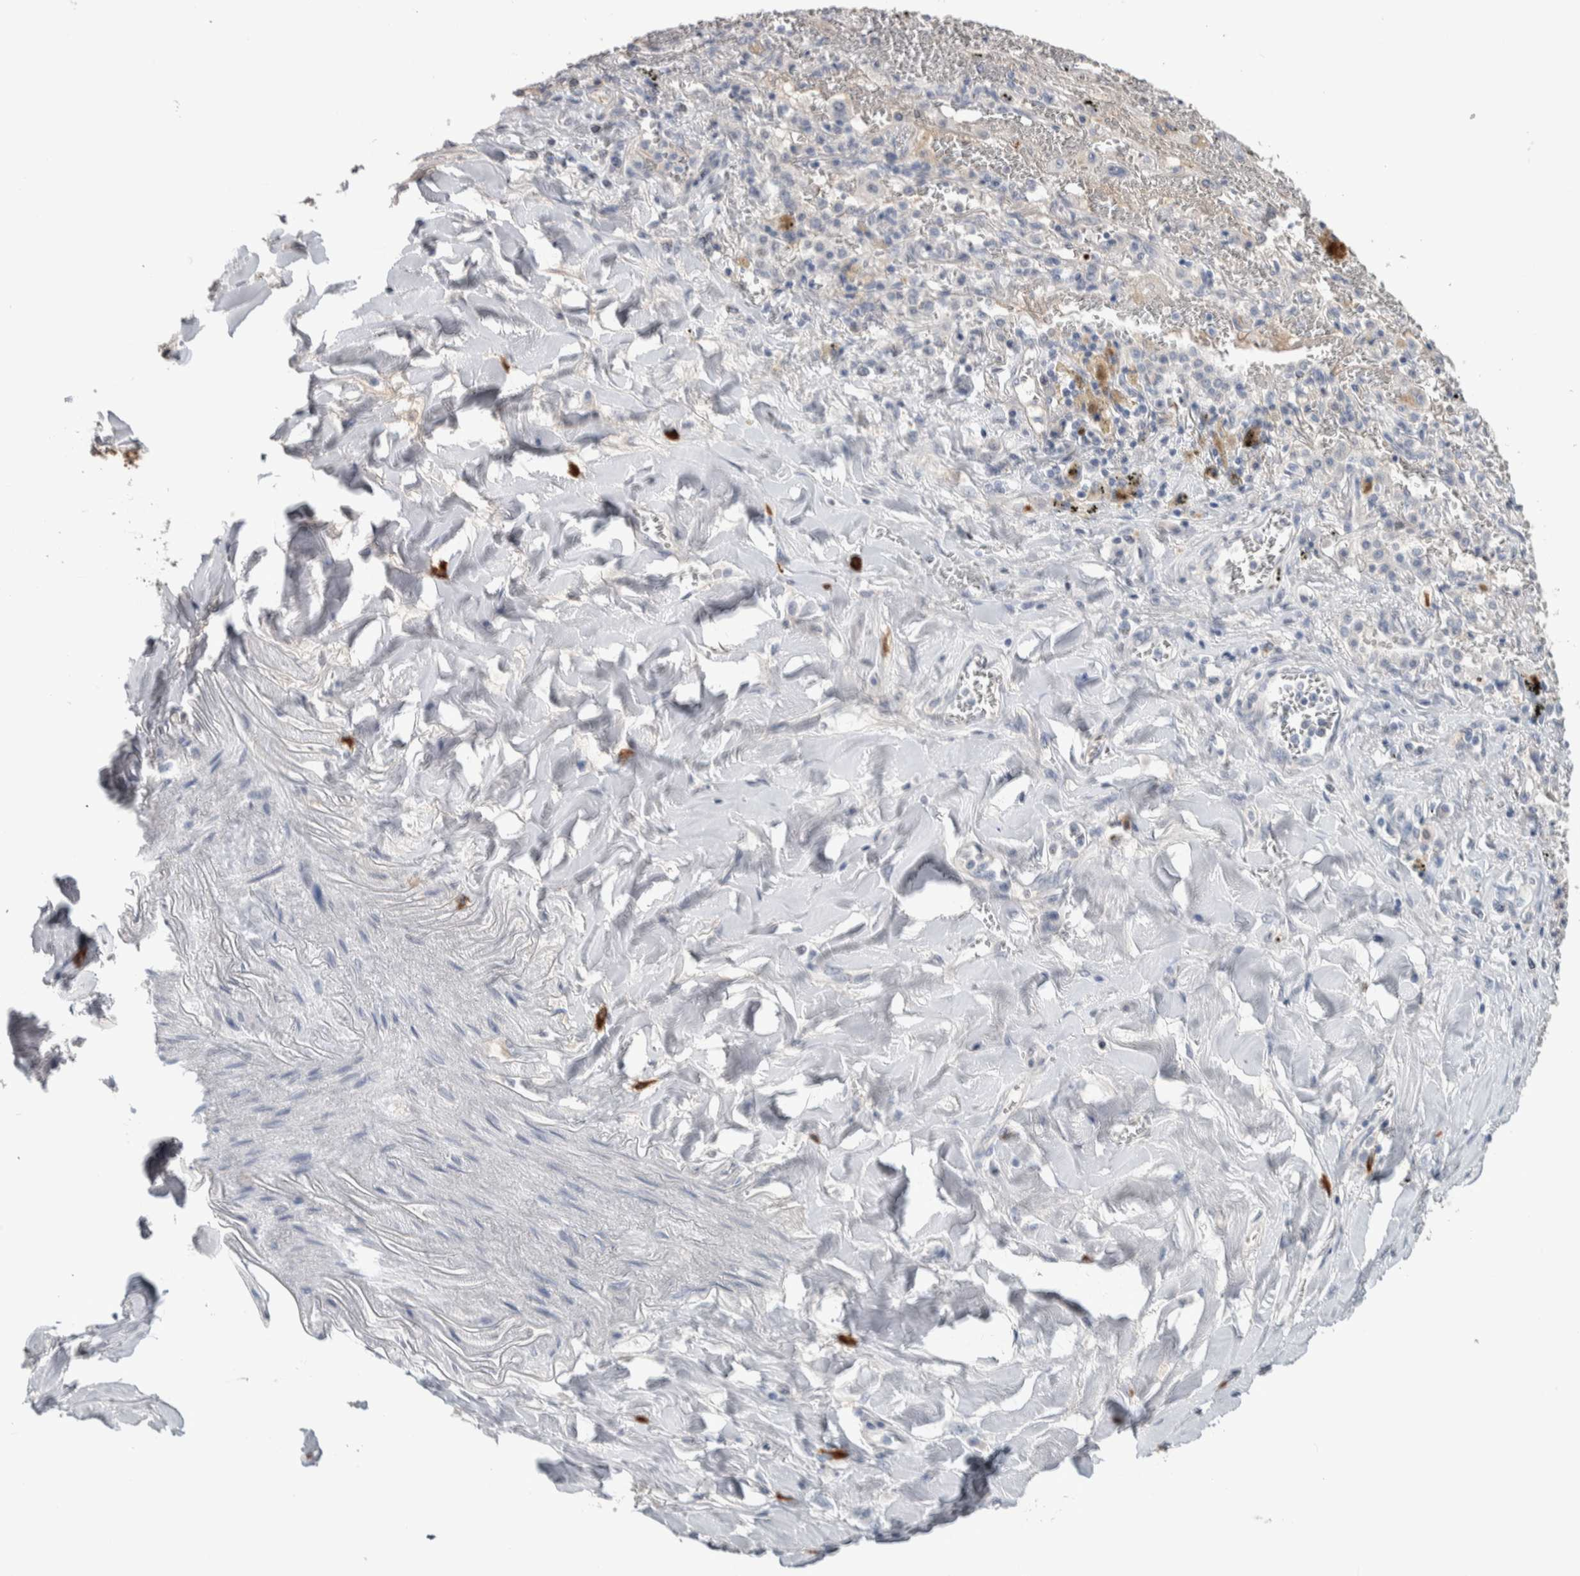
{"staining": {"intensity": "negative", "quantity": "none", "location": "none"}, "tissue": "lung cancer", "cell_type": "Tumor cells", "image_type": "cancer", "snomed": [{"axis": "morphology", "description": "Squamous cell carcinoma, NOS"}, {"axis": "topography", "description": "Lung"}], "caption": "Immunohistochemical staining of squamous cell carcinoma (lung) displays no significant expression in tumor cells.", "gene": "TMEM102", "patient": {"sex": "male", "age": 61}}